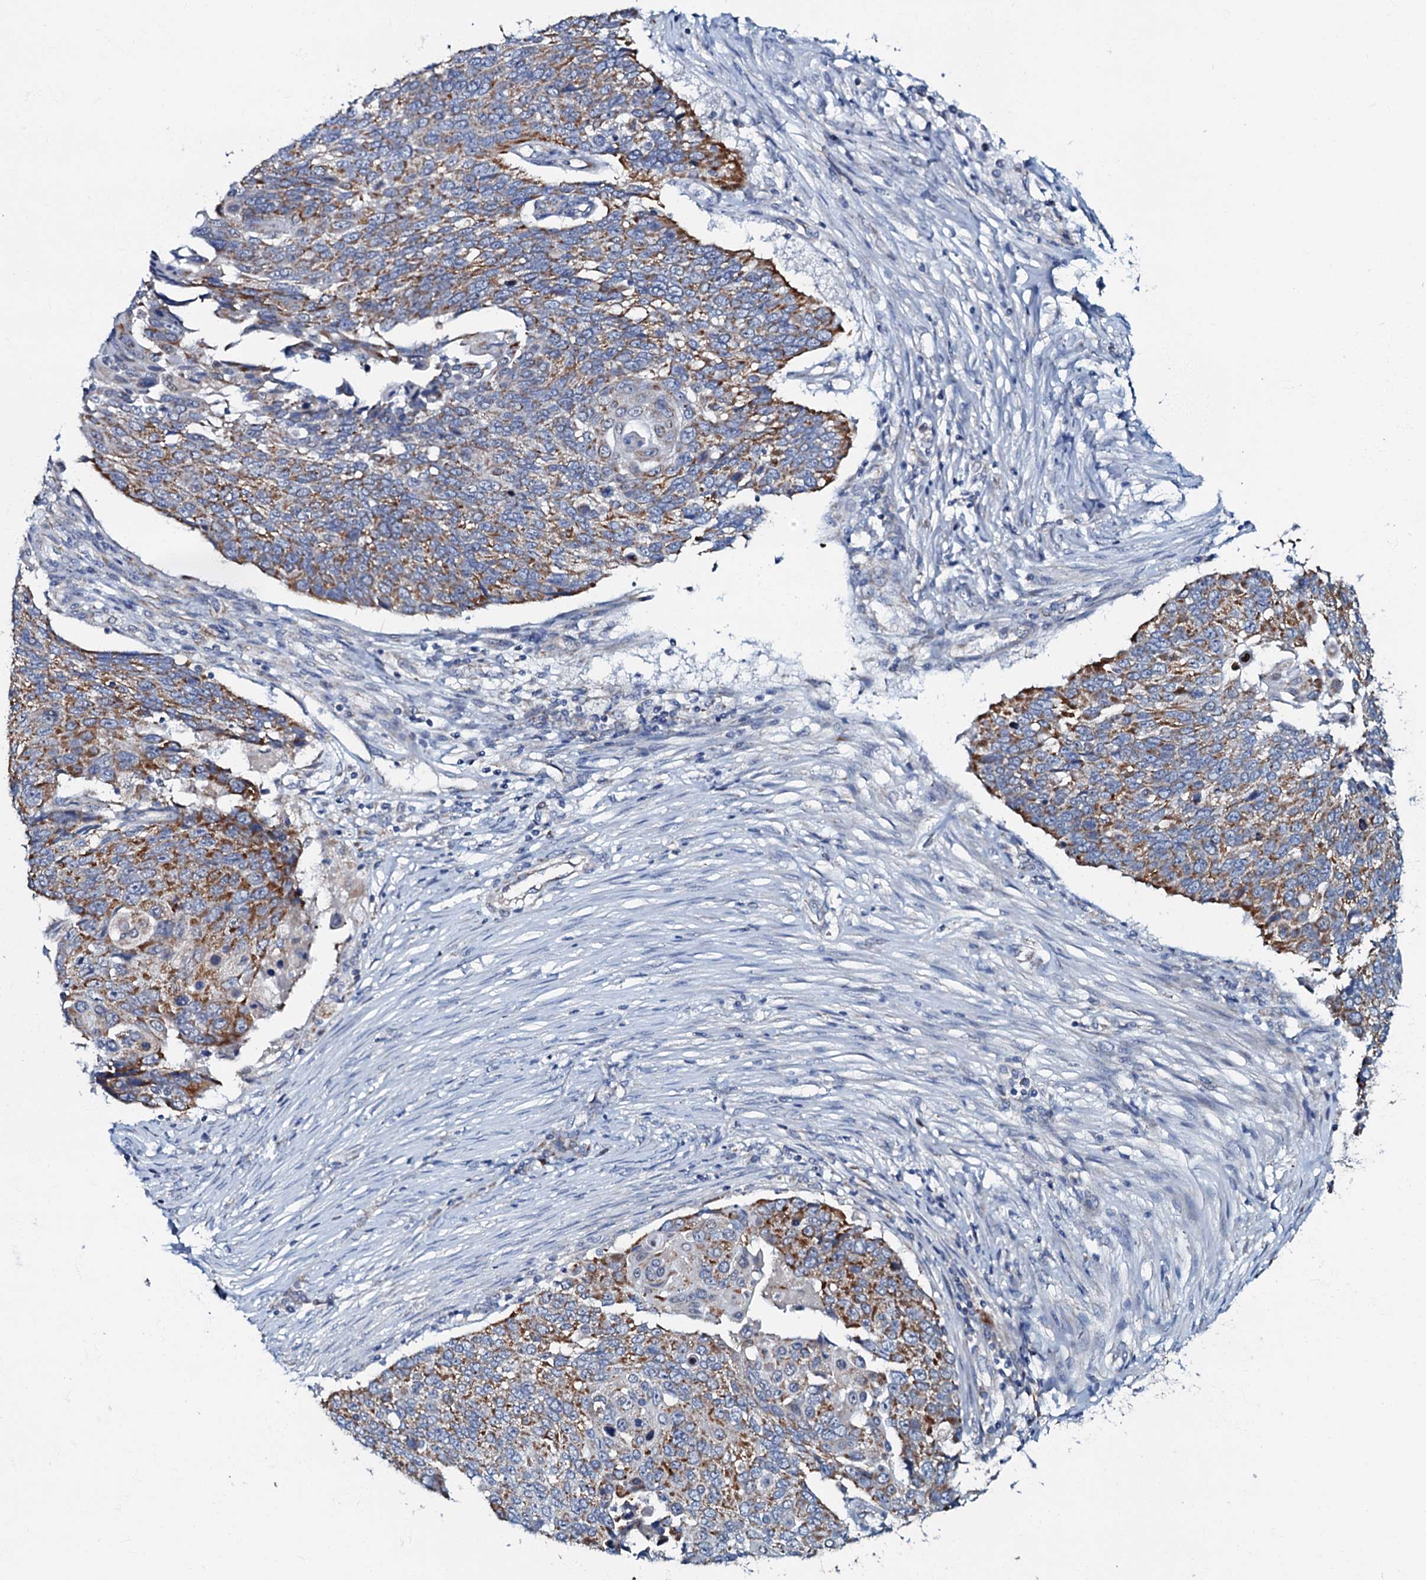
{"staining": {"intensity": "moderate", "quantity": ">75%", "location": "cytoplasmic/membranous"}, "tissue": "lung cancer", "cell_type": "Tumor cells", "image_type": "cancer", "snomed": [{"axis": "morphology", "description": "Squamous cell carcinoma, NOS"}, {"axis": "topography", "description": "Lung"}], "caption": "This micrograph shows IHC staining of human lung cancer, with medium moderate cytoplasmic/membranous positivity in approximately >75% of tumor cells.", "gene": "MRPL51", "patient": {"sex": "male", "age": 66}}